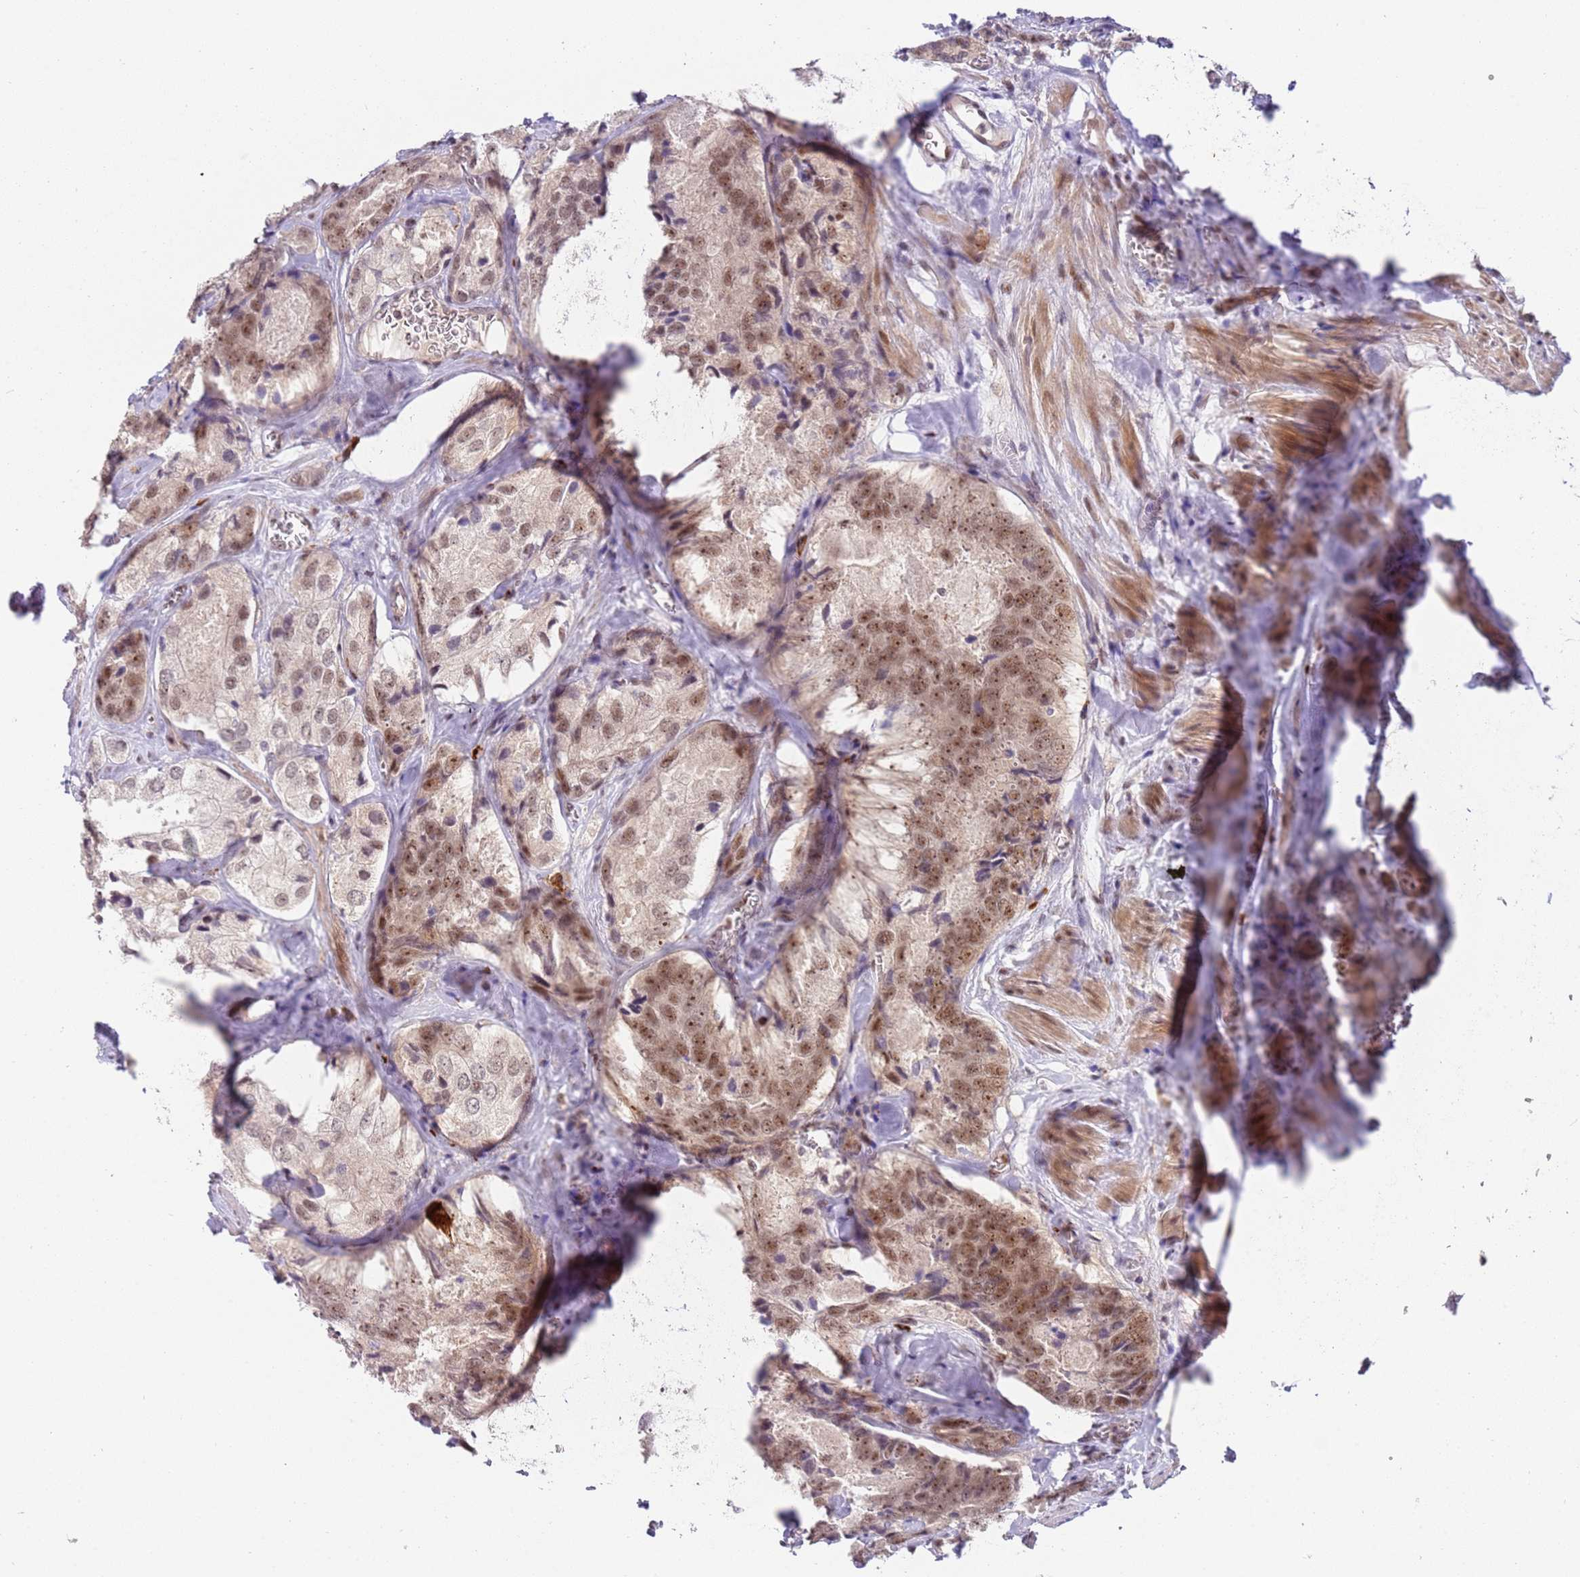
{"staining": {"intensity": "moderate", "quantity": "25%-75%", "location": "nuclear"}, "tissue": "prostate cancer", "cell_type": "Tumor cells", "image_type": "cancer", "snomed": [{"axis": "morphology", "description": "Adenocarcinoma, Low grade"}, {"axis": "topography", "description": "Prostate"}], "caption": "Prostate cancer stained with IHC displays moderate nuclear staining in about 25%-75% of tumor cells.", "gene": "LGALSL", "patient": {"sex": "male", "age": 68}}